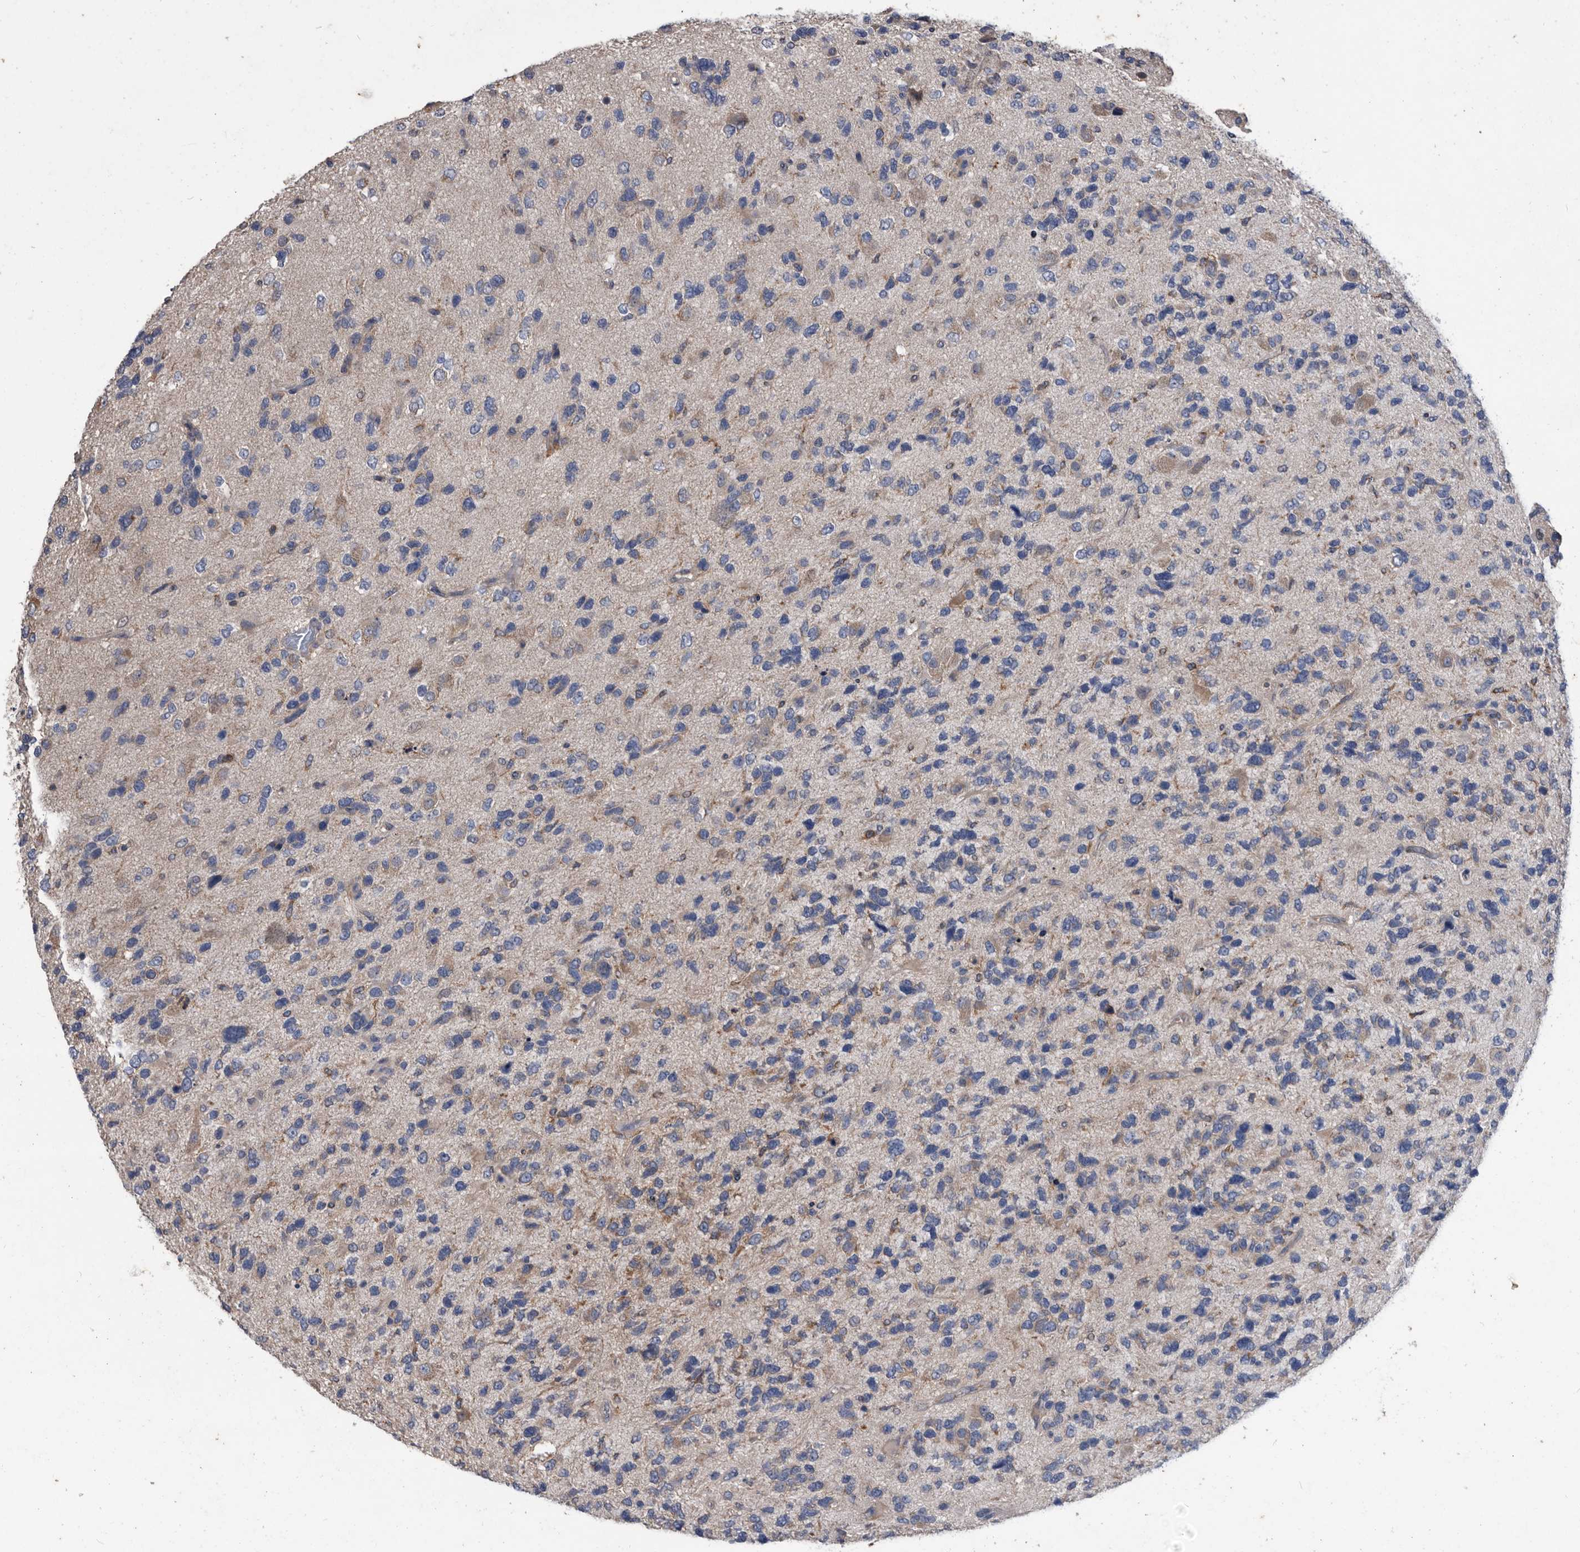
{"staining": {"intensity": "weak", "quantity": "25%-75%", "location": "cytoplasmic/membranous"}, "tissue": "glioma", "cell_type": "Tumor cells", "image_type": "cancer", "snomed": [{"axis": "morphology", "description": "Glioma, malignant, High grade"}, {"axis": "topography", "description": "Brain"}], "caption": "DAB (3,3'-diaminobenzidine) immunohistochemical staining of human glioma exhibits weak cytoplasmic/membranous protein positivity in about 25%-75% of tumor cells. The staining was performed using DAB to visualize the protein expression in brown, while the nuclei were stained in blue with hematoxylin (Magnification: 20x).", "gene": "NRBP1", "patient": {"sex": "female", "age": 58}}